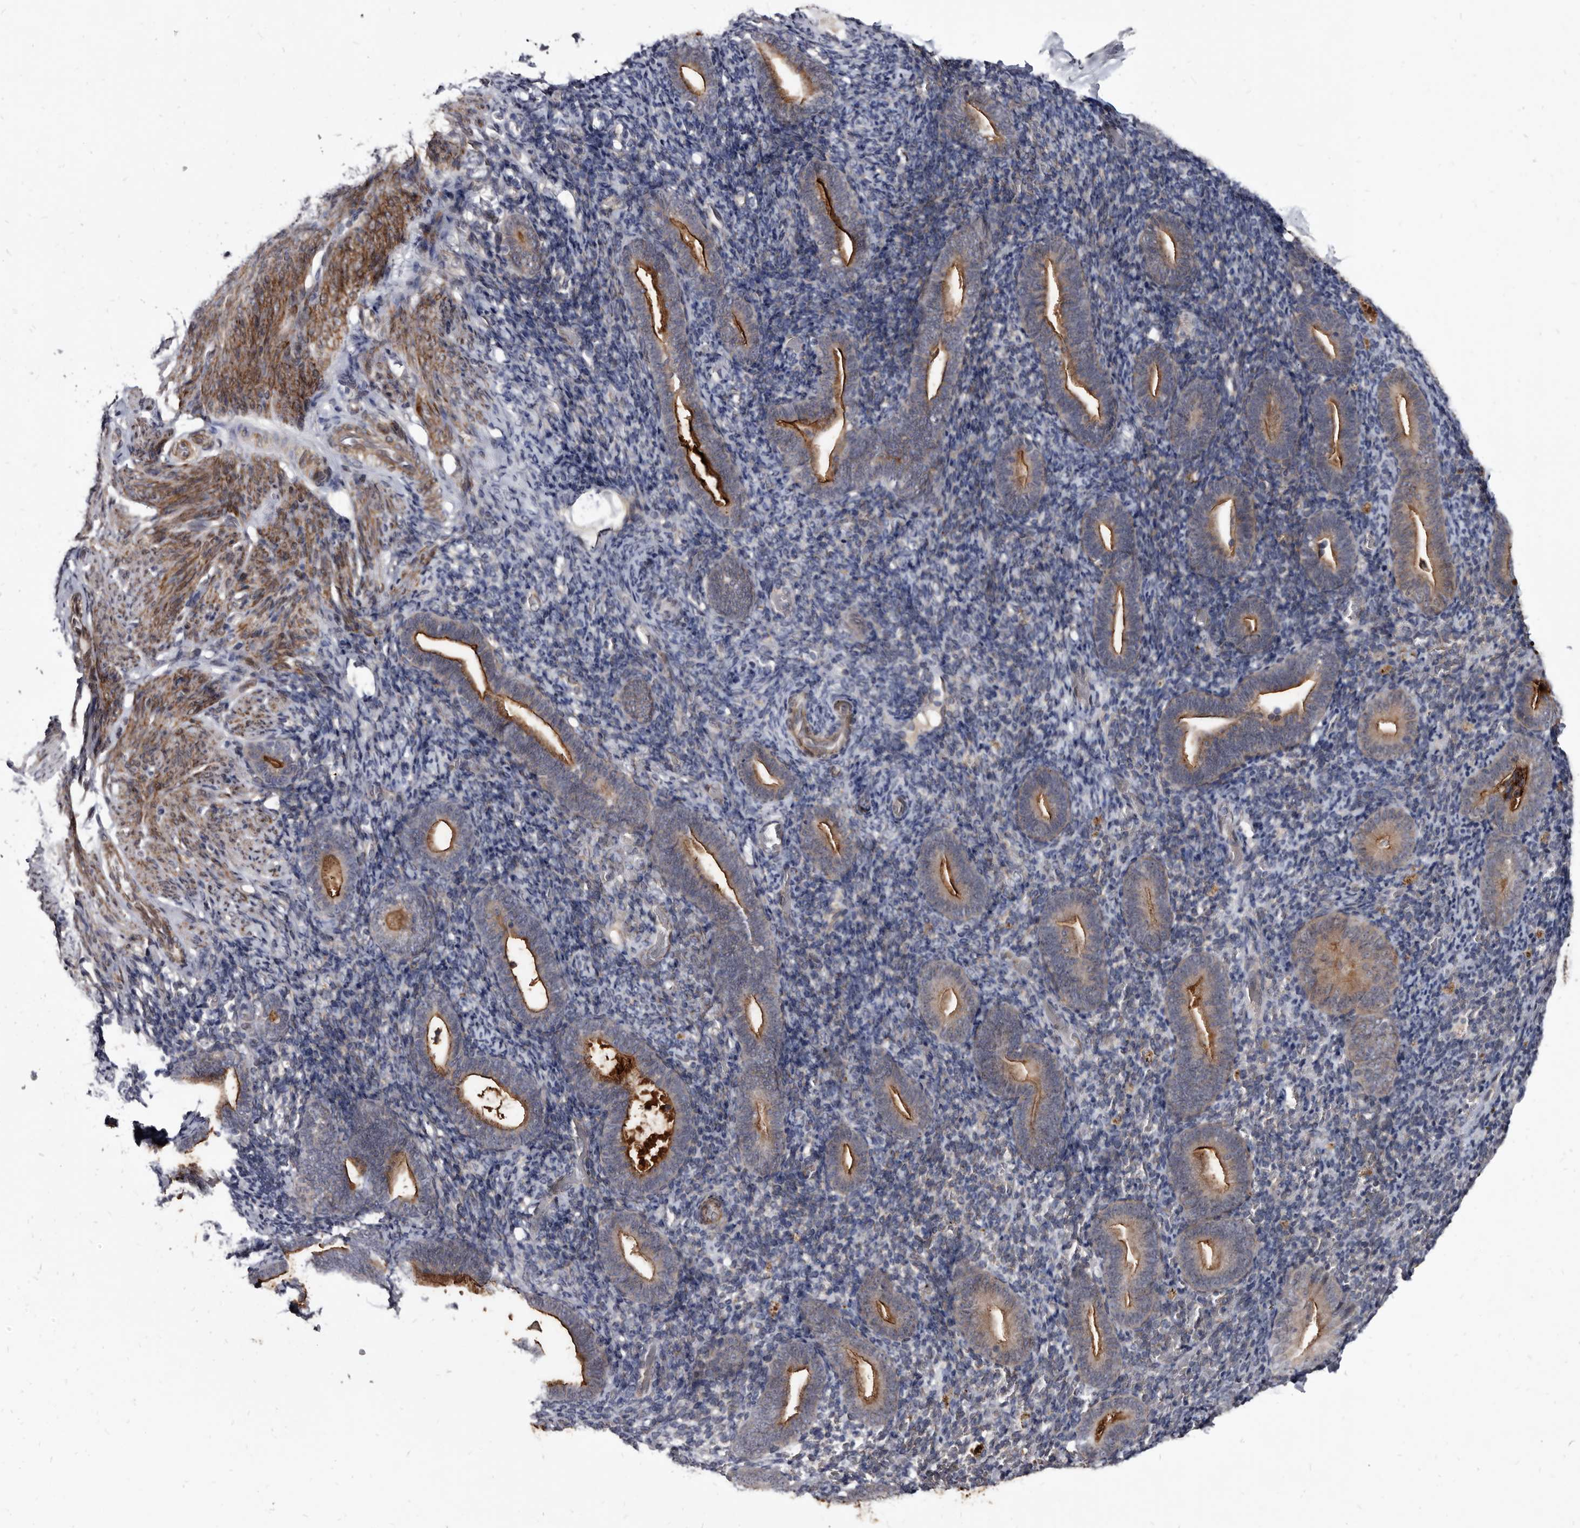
{"staining": {"intensity": "weak", "quantity": "<25%", "location": "cytoplasmic/membranous"}, "tissue": "endometrium", "cell_type": "Cells in endometrial stroma", "image_type": "normal", "snomed": [{"axis": "morphology", "description": "Normal tissue, NOS"}, {"axis": "topography", "description": "Endometrium"}], "caption": "Immunohistochemical staining of benign endometrium displays no significant staining in cells in endometrial stroma.", "gene": "PROM1", "patient": {"sex": "female", "age": 51}}